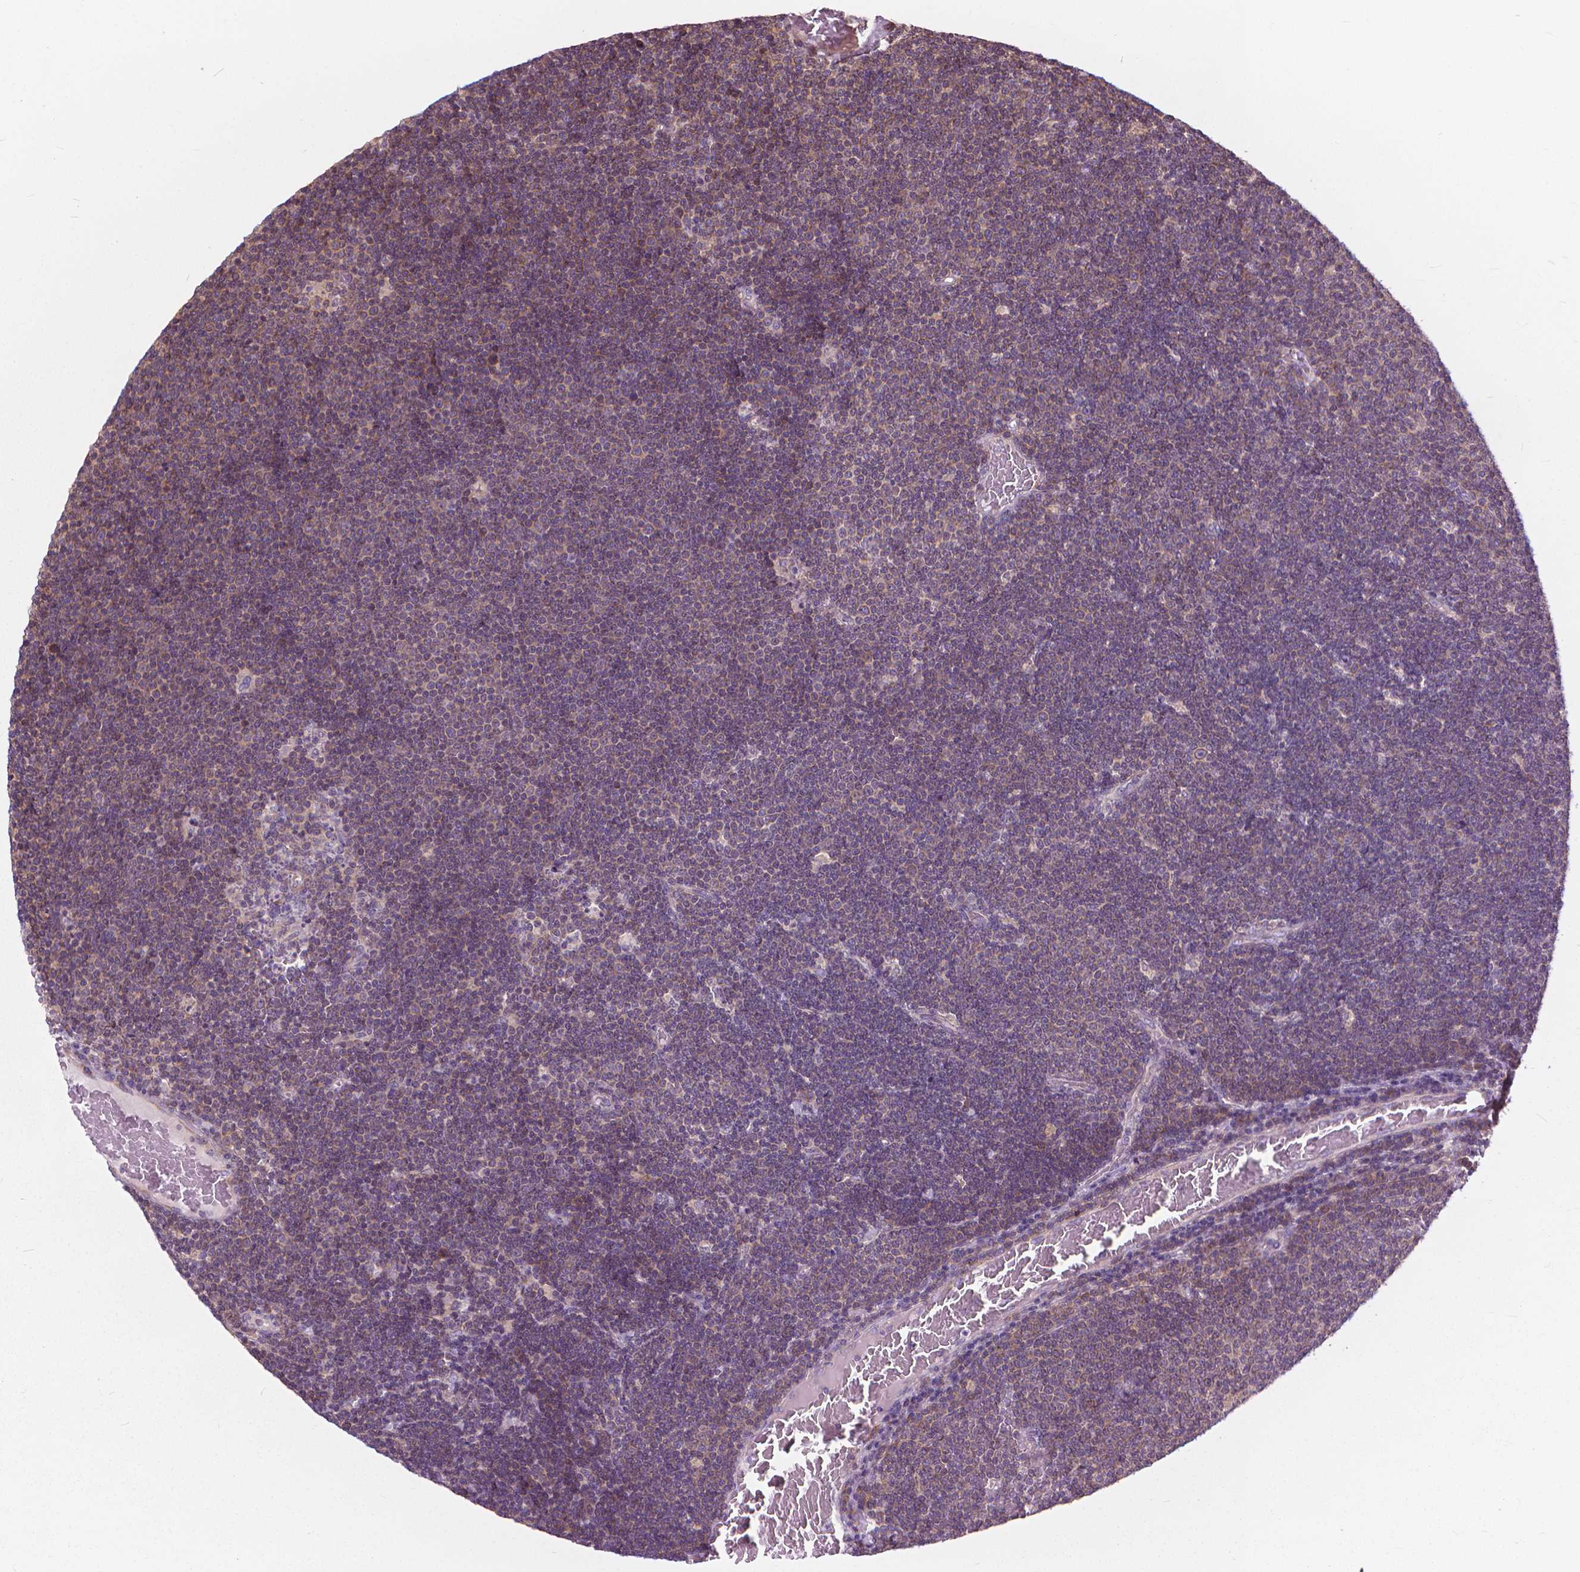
{"staining": {"intensity": "negative", "quantity": "none", "location": "none"}, "tissue": "lymphoma", "cell_type": "Tumor cells", "image_type": "cancer", "snomed": [{"axis": "morphology", "description": "Malignant lymphoma, non-Hodgkin's type, Low grade"}, {"axis": "topography", "description": "Brain"}], "caption": "Immunohistochemistry histopathology image of neoplastic tissue: human lymphoma stained with DAB displays no significant protein staining in tumor cells. Nuclei are stained in blue.", "gene": "NUDT1", "patient": {"sex": "female", "age": 66}}